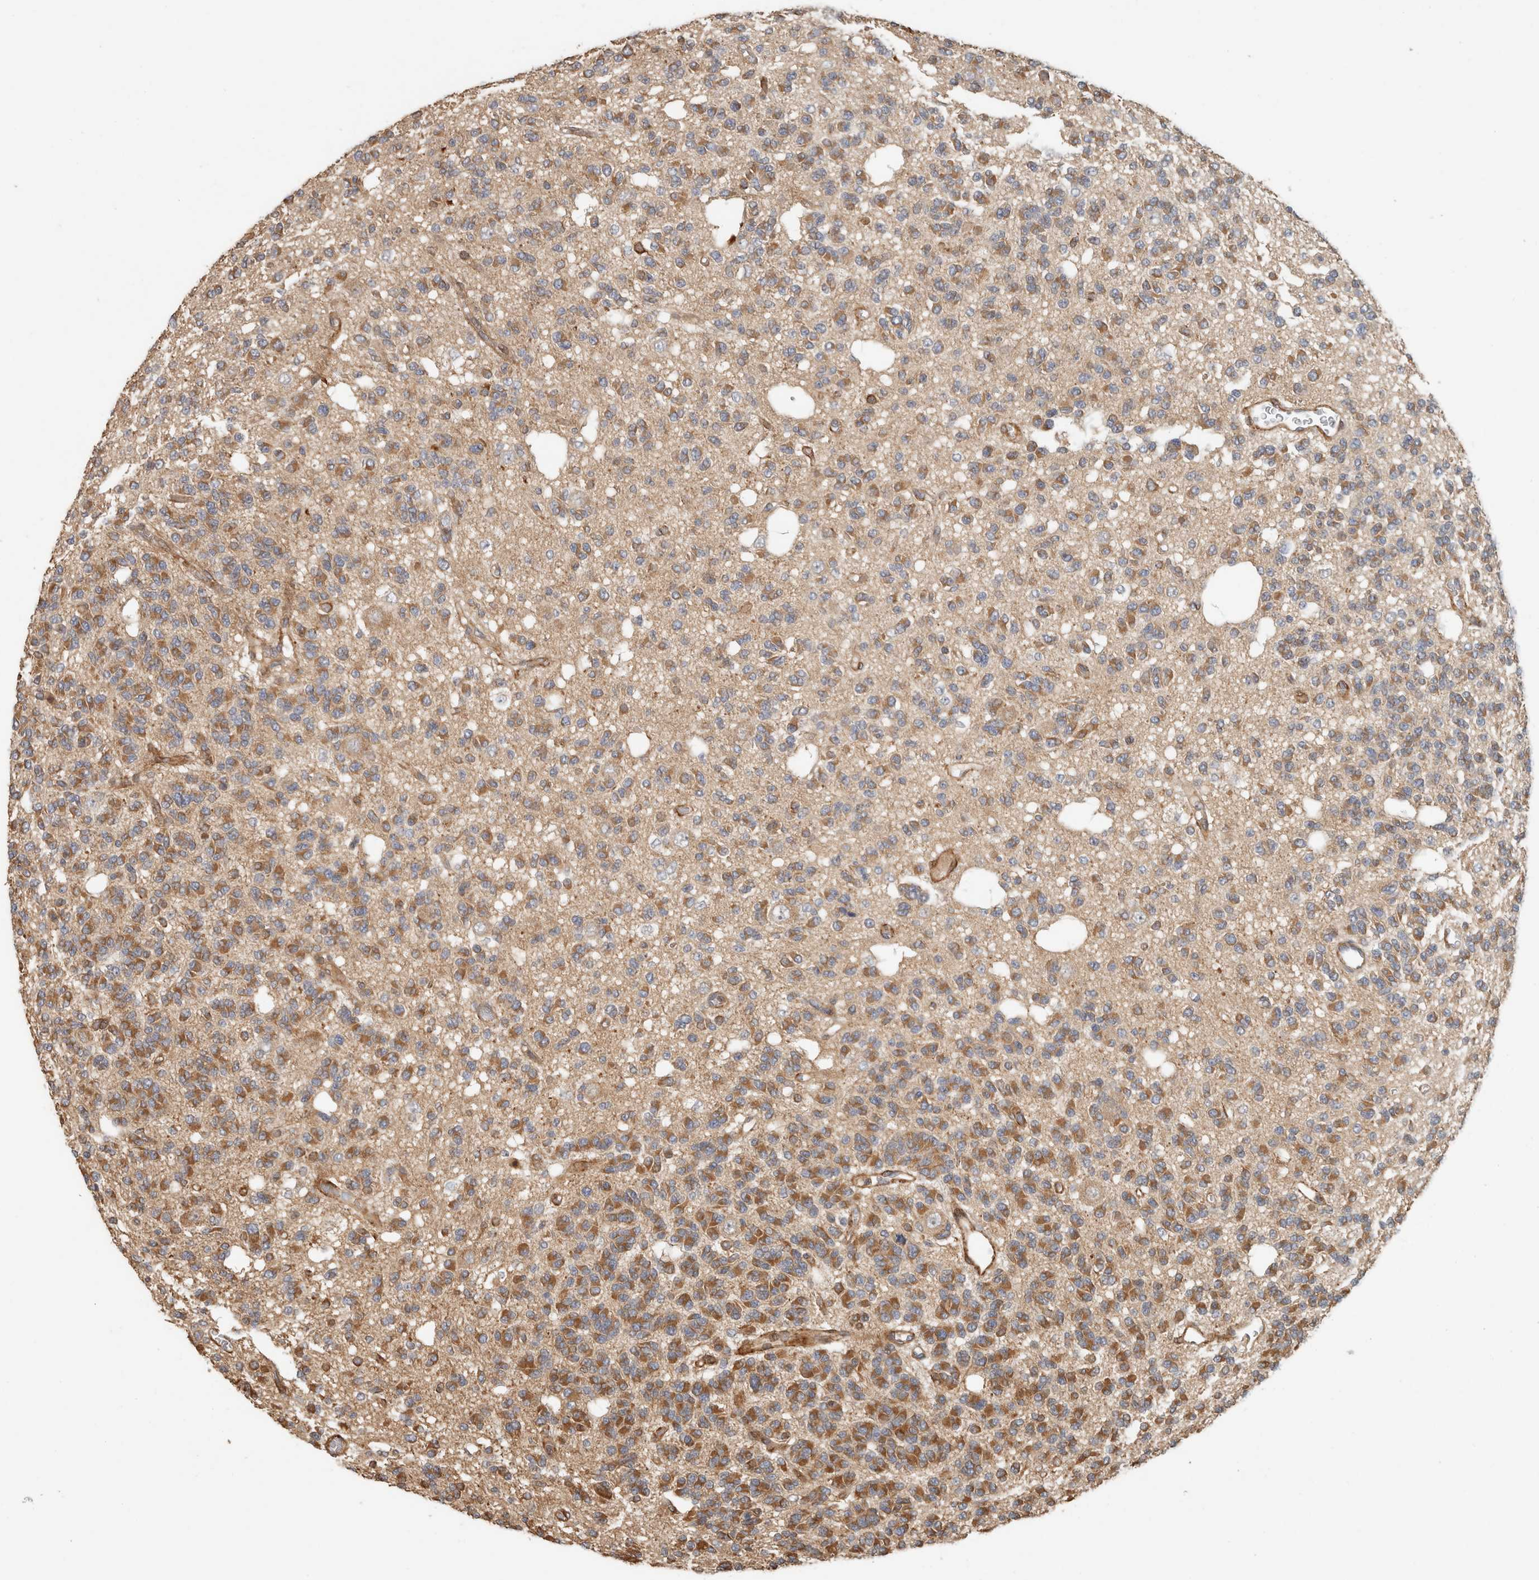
{"staining": {"intensity": "moderate", "quantity": ">75%", "location": "cytoplasmic/membranous"}, "tissue": "glioma", "cell_type": "Tumor cells", "image_type": "cancer", "snomed": [{"axis": "morphology", "description": "Glioma, malignant, Low grade"}, {"axis": "topography", "description": "Brain"}], "caption": "Immunohistochemical staining of malignant glioma (low-grade) displays medium levels of moderate cytoplasmic/membranous expression in approximately >75% of tumor cells.", "gene": "SIPA1L2", "patient": {"sex": "male", "age": 38}}